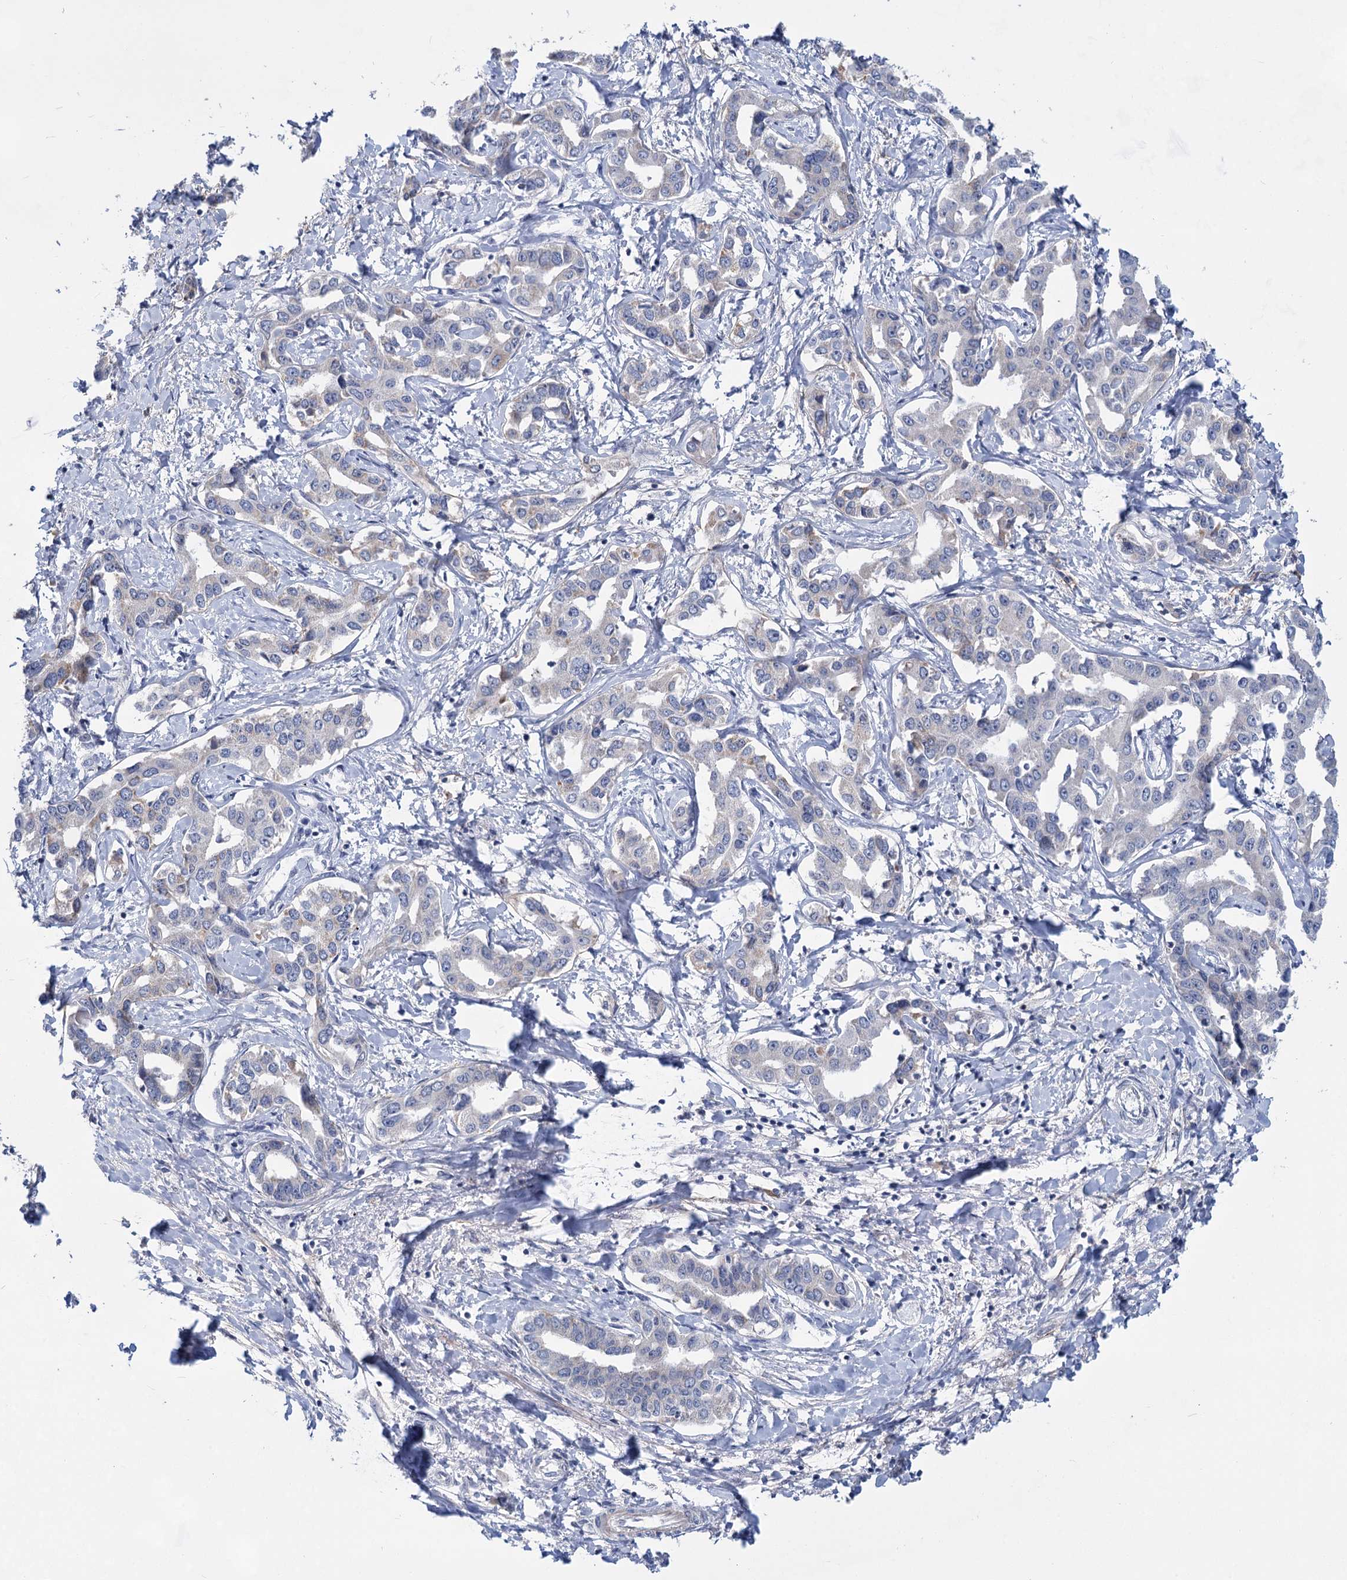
{"staining": {"intensity": "negative", "quantity": "none", "location": "none"}, "tissue": "liver cancer", "cell_type": "Tumor cells", "image_type": "cancer", "snomed": [{"axis": "morphology", "description": "Cholangiocarcinoma"}, {"axis": "topography", "description": "Liver"}], "caption": "An image of liver cholangiocarcinoma stained for a protein displays no brown staining in tumor cells.", "gene": "TTC17", "patient": {"sex": "male", "age": 59}}